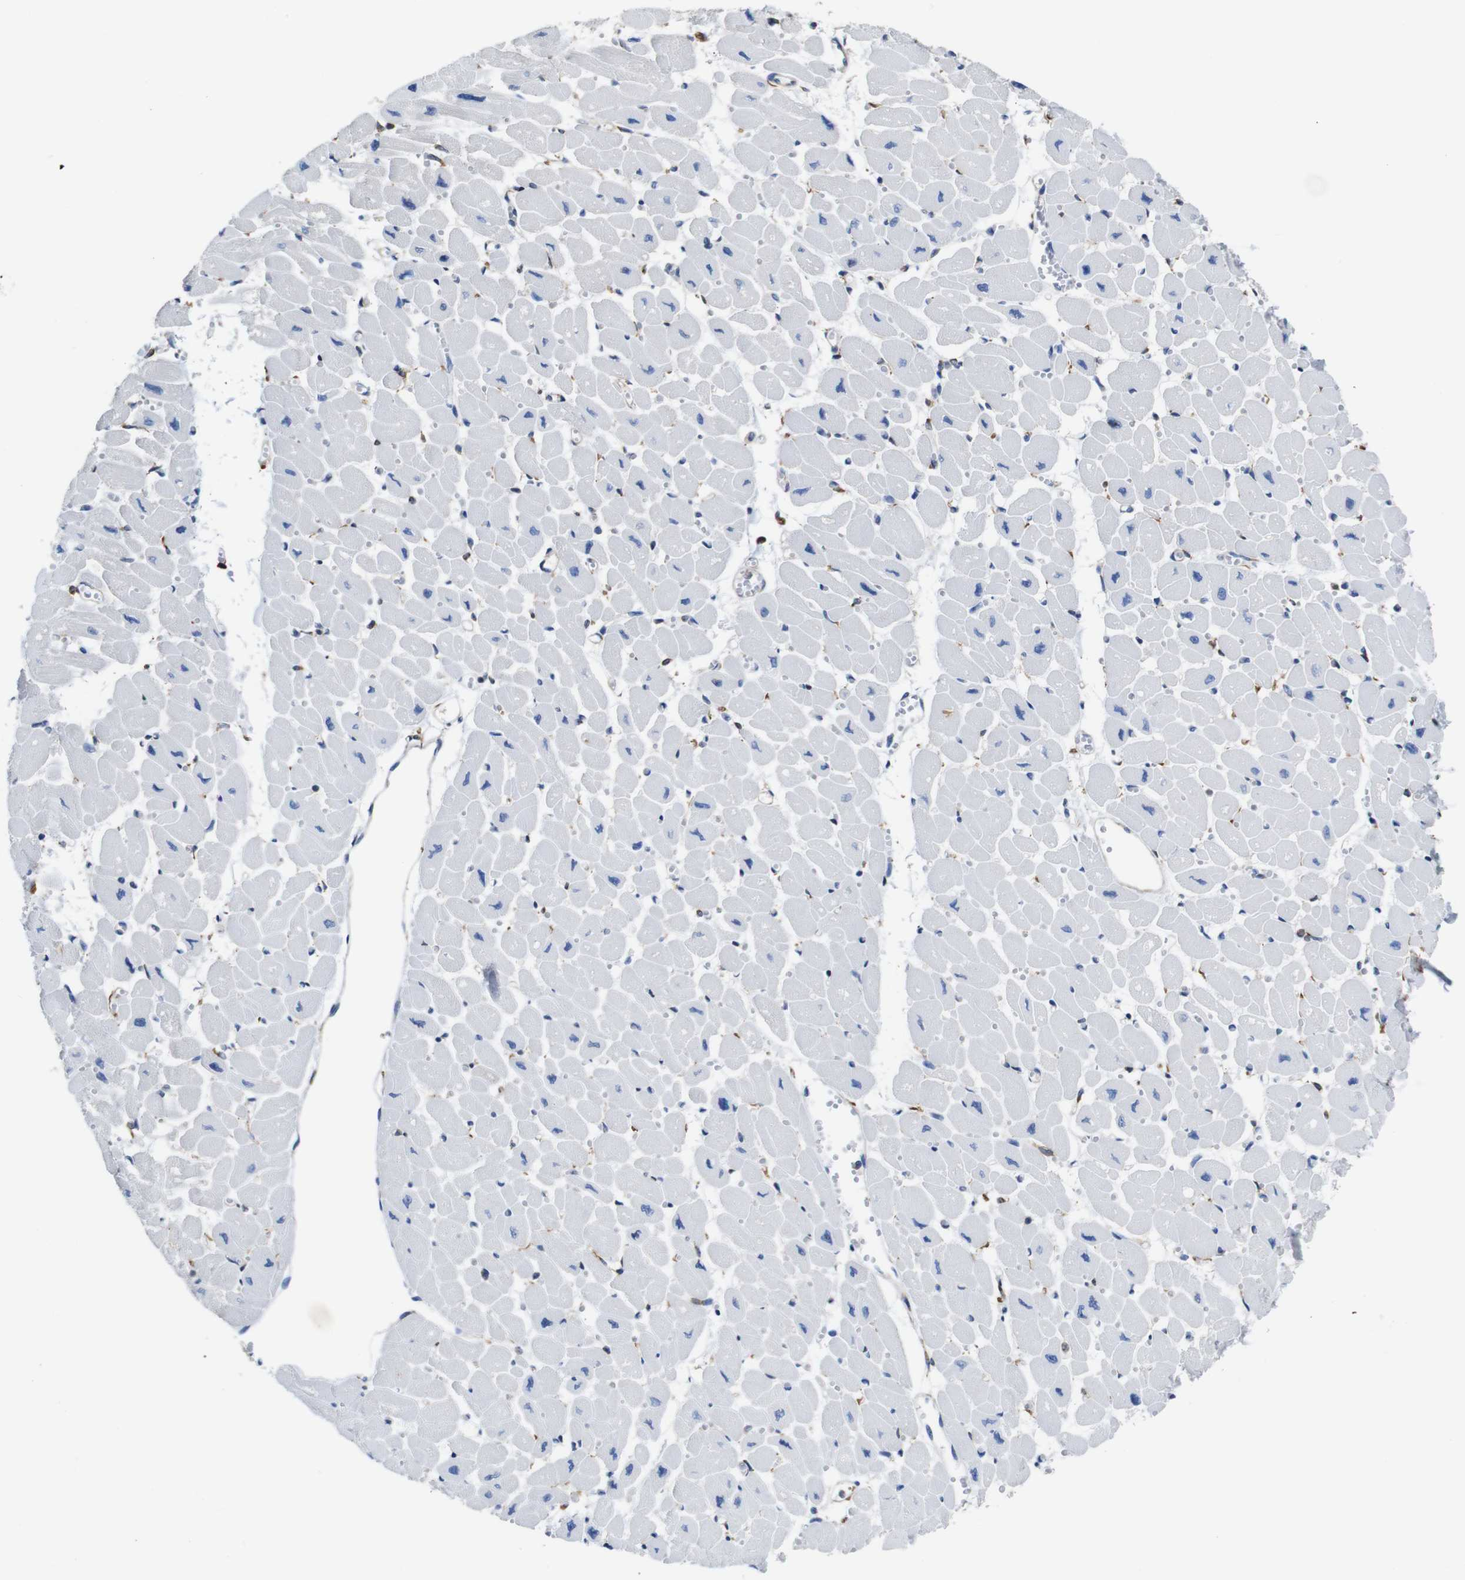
{"staining": {"intensity": "negative", "quantity": "none", "location": "none"}, "tissue": "heart muscle", "cell_type": "Cardiomyocytes", "image_type": "normal", "snomed": [{"axis": "morphology", "description": "Normal tissue, NOS"}, {"axis": "topography", "description": "Heart"}], "caption": "Cardiomyocytes show no significant protein positivity in normal heart muscle.", "gene": "PPIB", "patient": {"sex": "female", "age": 54}}